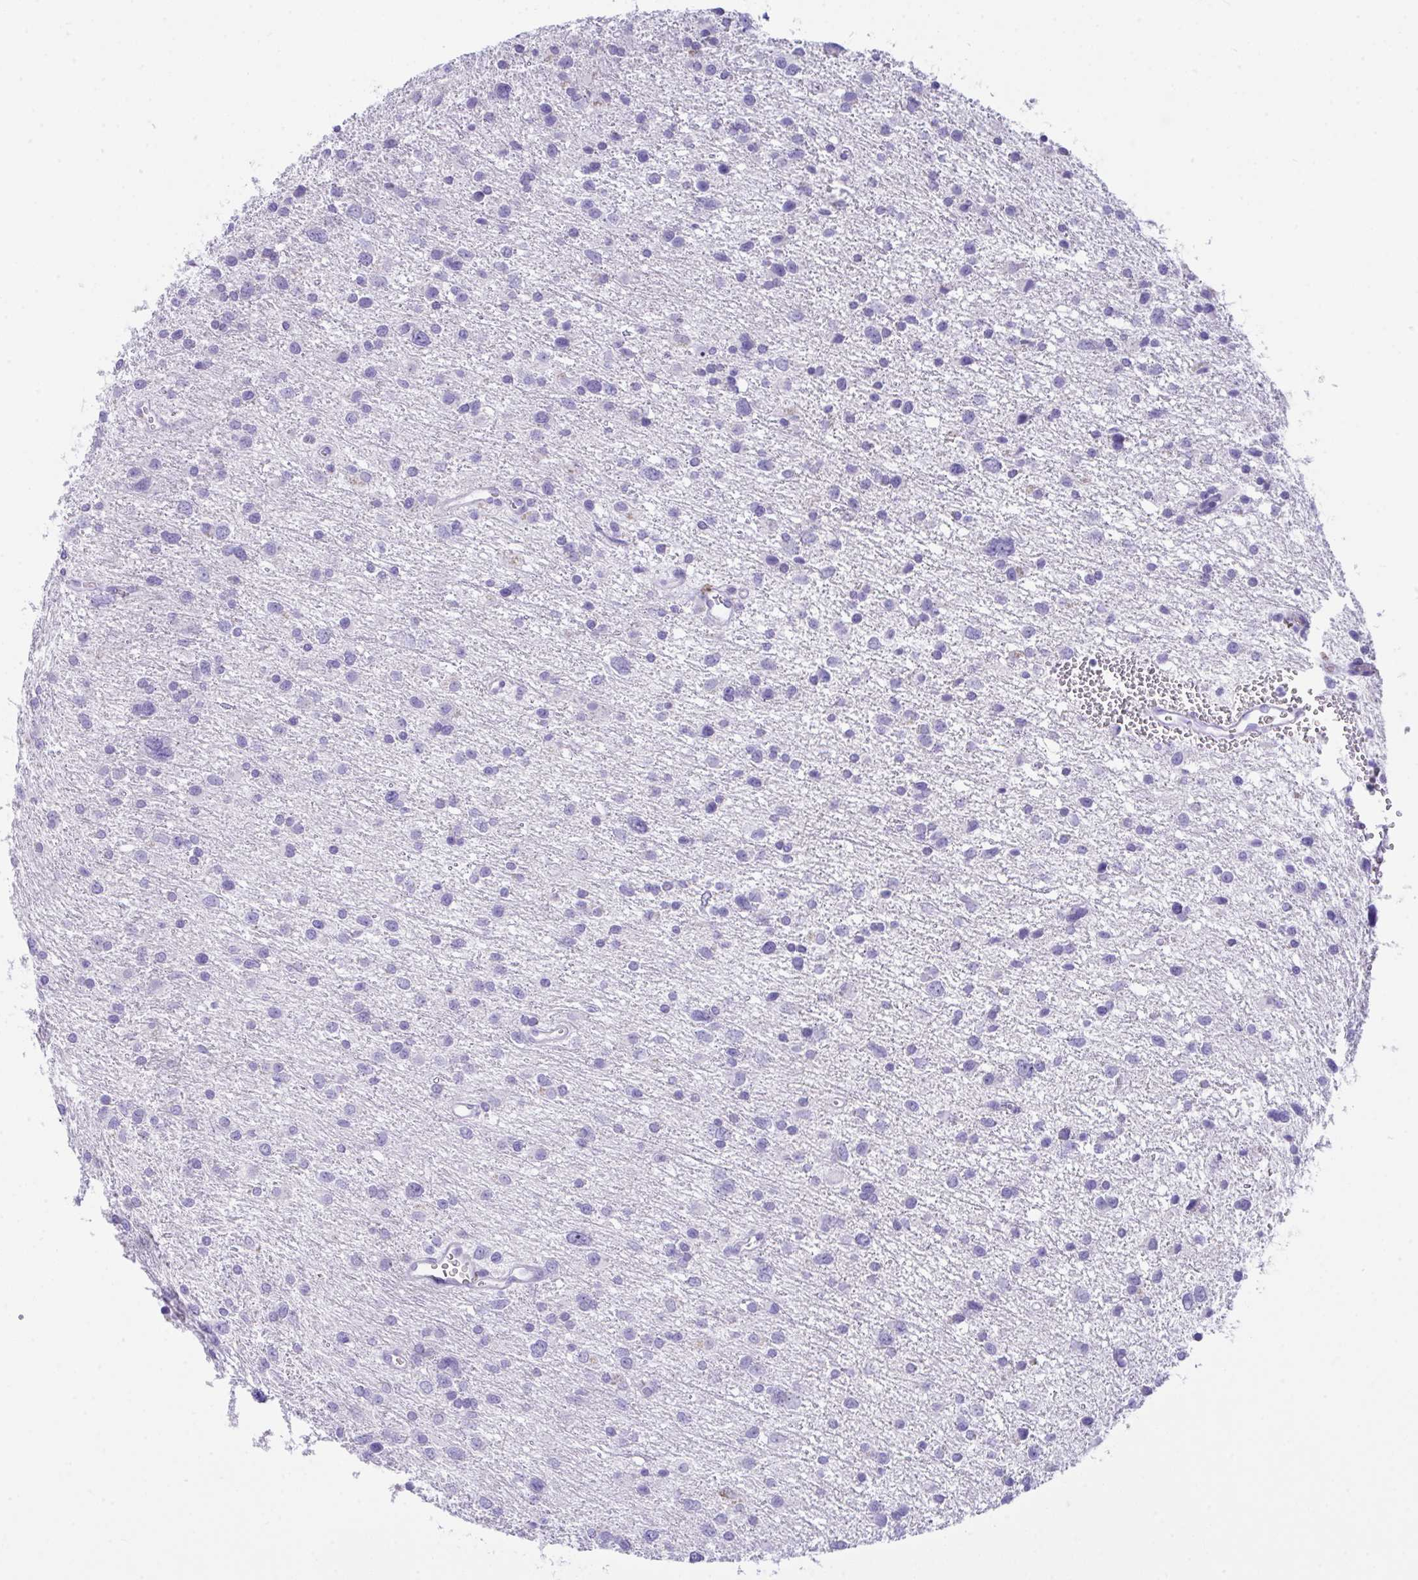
{"staining": {"intensity": "negative", "quantity": "none", "location": "none"}, "tissue": "glioma", "cell_type": "Tumor cells", "image_type": "cancer", "snomed": [{"axis": "morphology", "description": "Glioma, malignant, Low grade"}, {"axis": "topography", "description": "Brain"}], "caption": "There is no significant positivity in tumor cells of glioma.", "gene": "GLB1L2", "patient": {"sex": "female", "age": 55}}